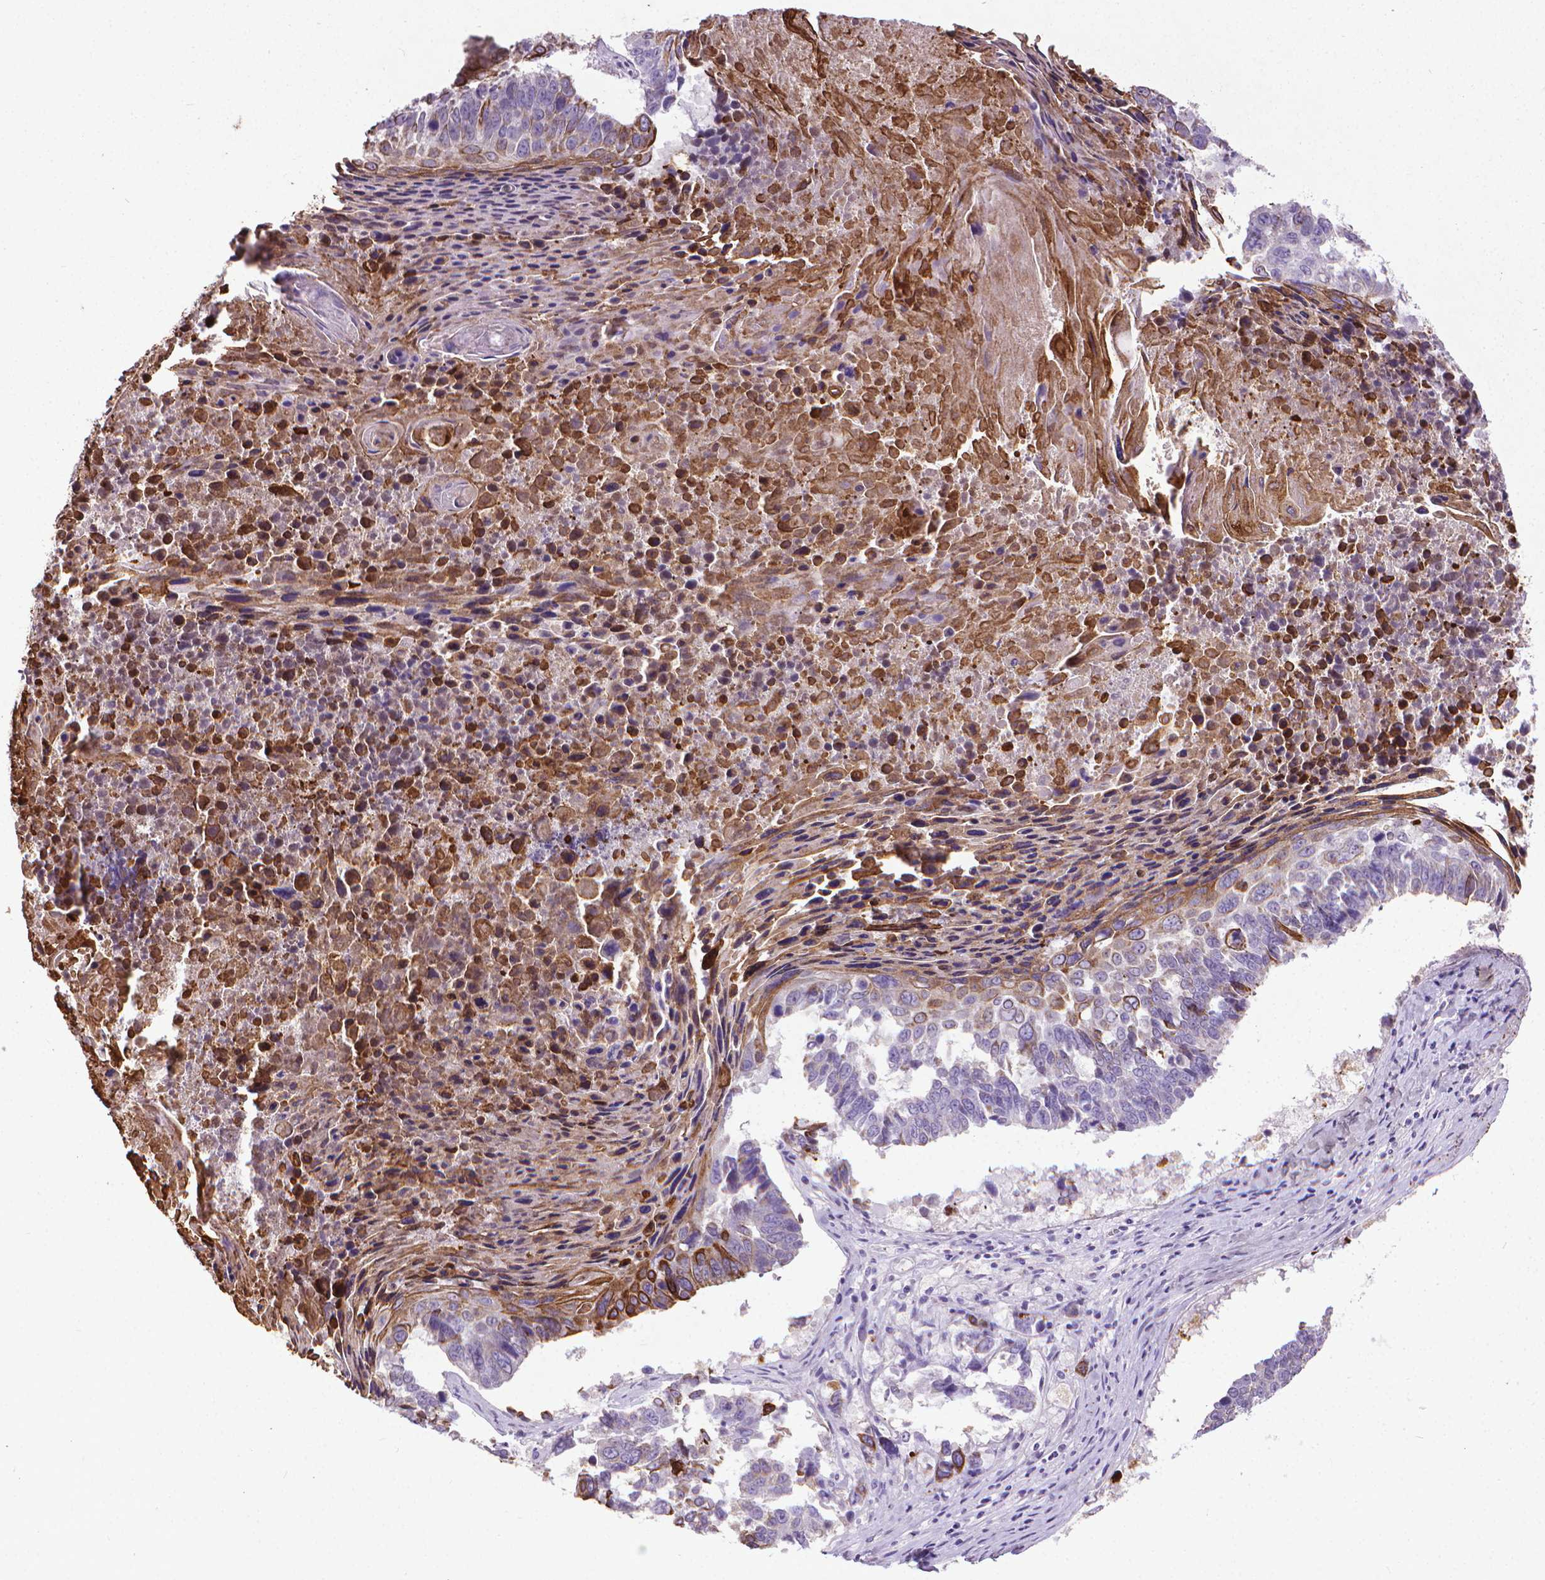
{"staining": {"intensity": "strong", "quantity": "<25%", "location": "cytoplasmic/membranous"}, "tissue": "lung cancer", "cell_type": "Tumor cells", "image_type": "cancer", "snomed": [{"axis": "morphology", "description": "Squamous cell carcinoma, NOS"}, {"axis": "topography", "description": "Lung"}], "caption": "DAB immunohistochemical staining of human lung cancer (squamous cell carcinoma) exhibits strong cytoplasmic/membranous protein positivity in approximately <25% of tumor cells.", "gene": "KRT5", "patient": {"sex": "male", "age": 73}}